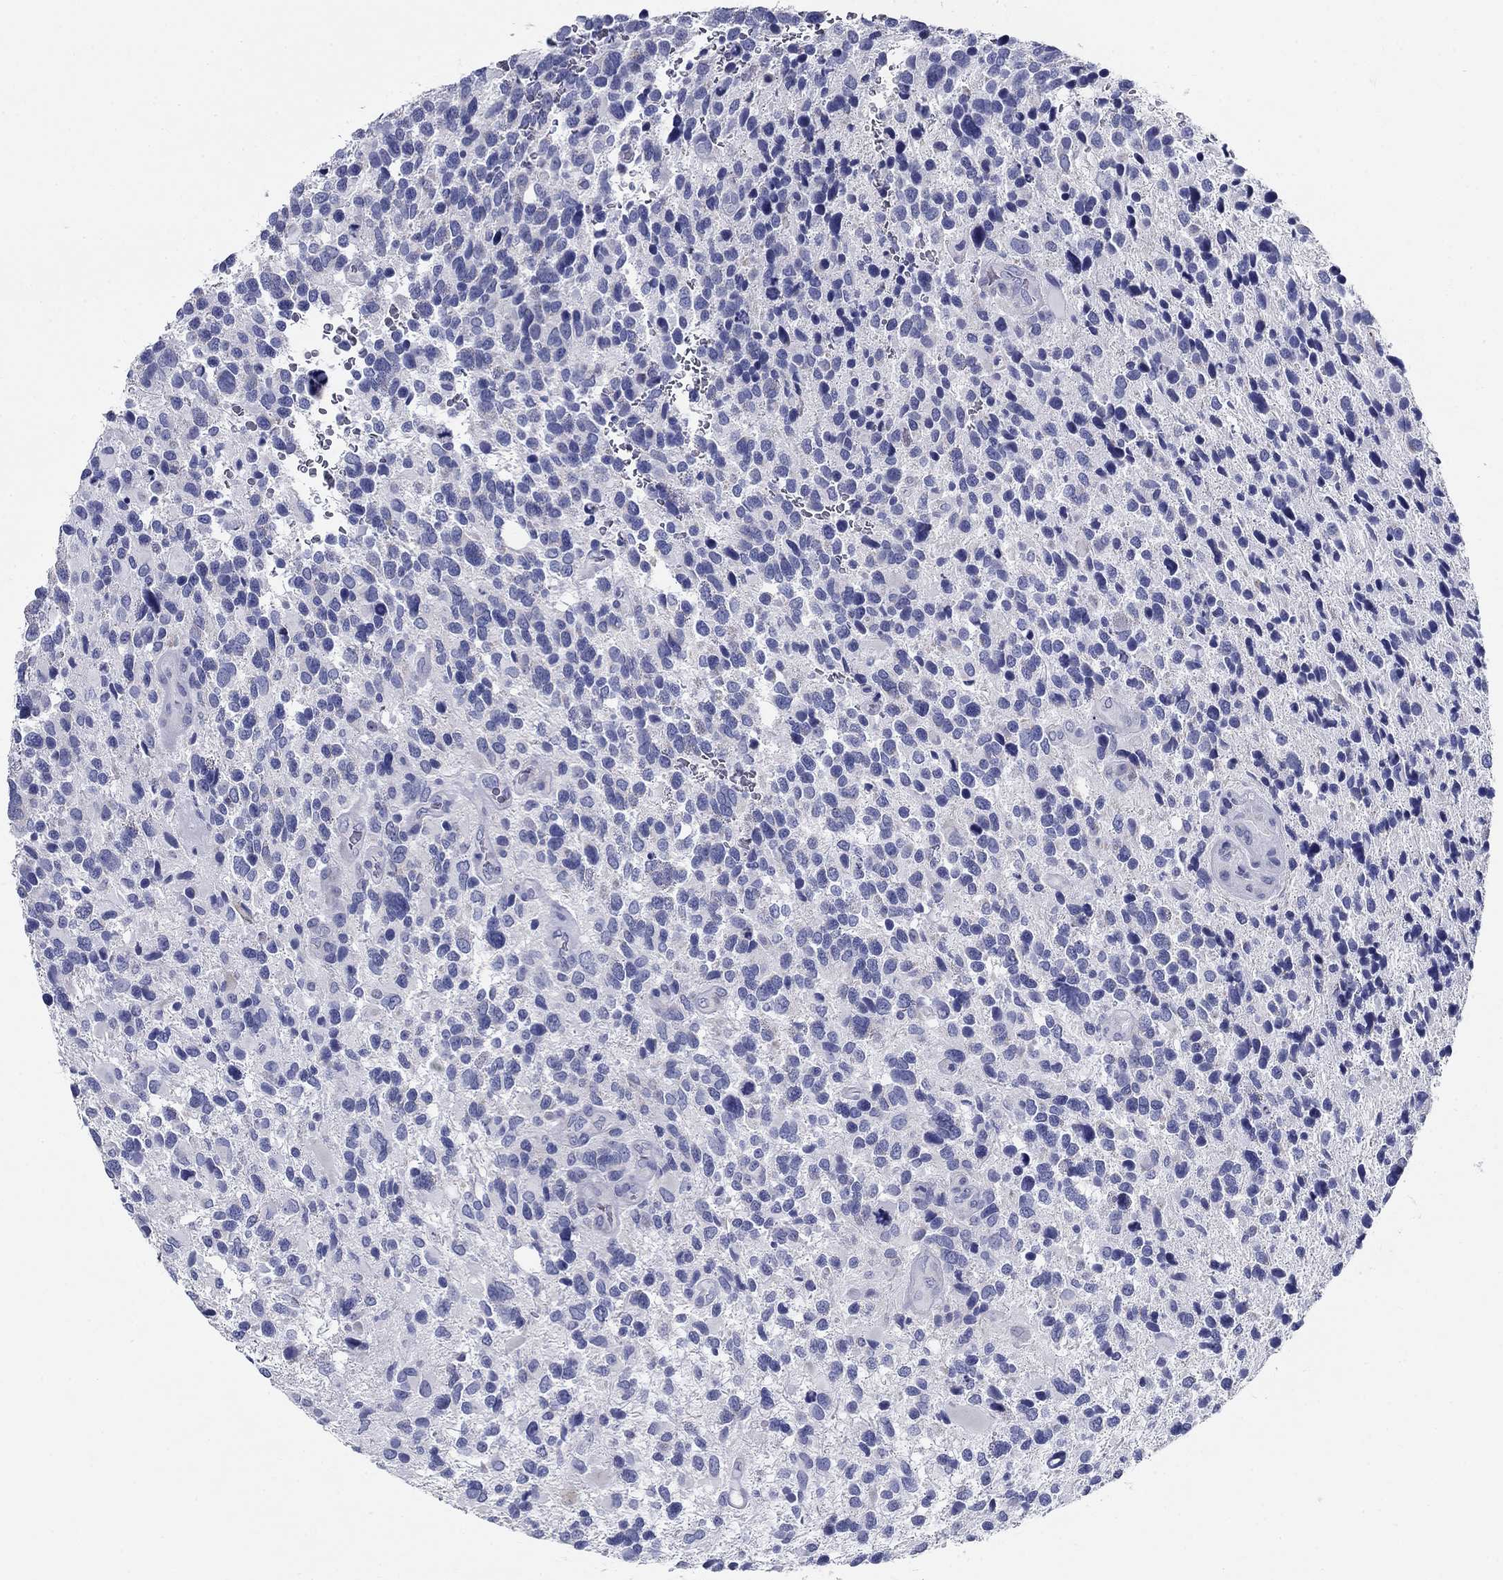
{"staining": {"intensity": "negative", "quantity": "none", "location": "none"}, "tissue": "glioma", "cell_type": "Tumor cells", "image_type": "cancer", "snomed": [{"axis": "morphology", "description": "Glioma, malignant, Low grade"}, {"axis": "topography", "description": "Brain"}], "caption": "Tumor cells are negative for brown protein staining in low-grade glioma (malignant). (DAB (3,3'-diaminobenzidine) IHC, high magnification).", "gene": "UPB1", "patient": {"sex": "female", "age": 32}}